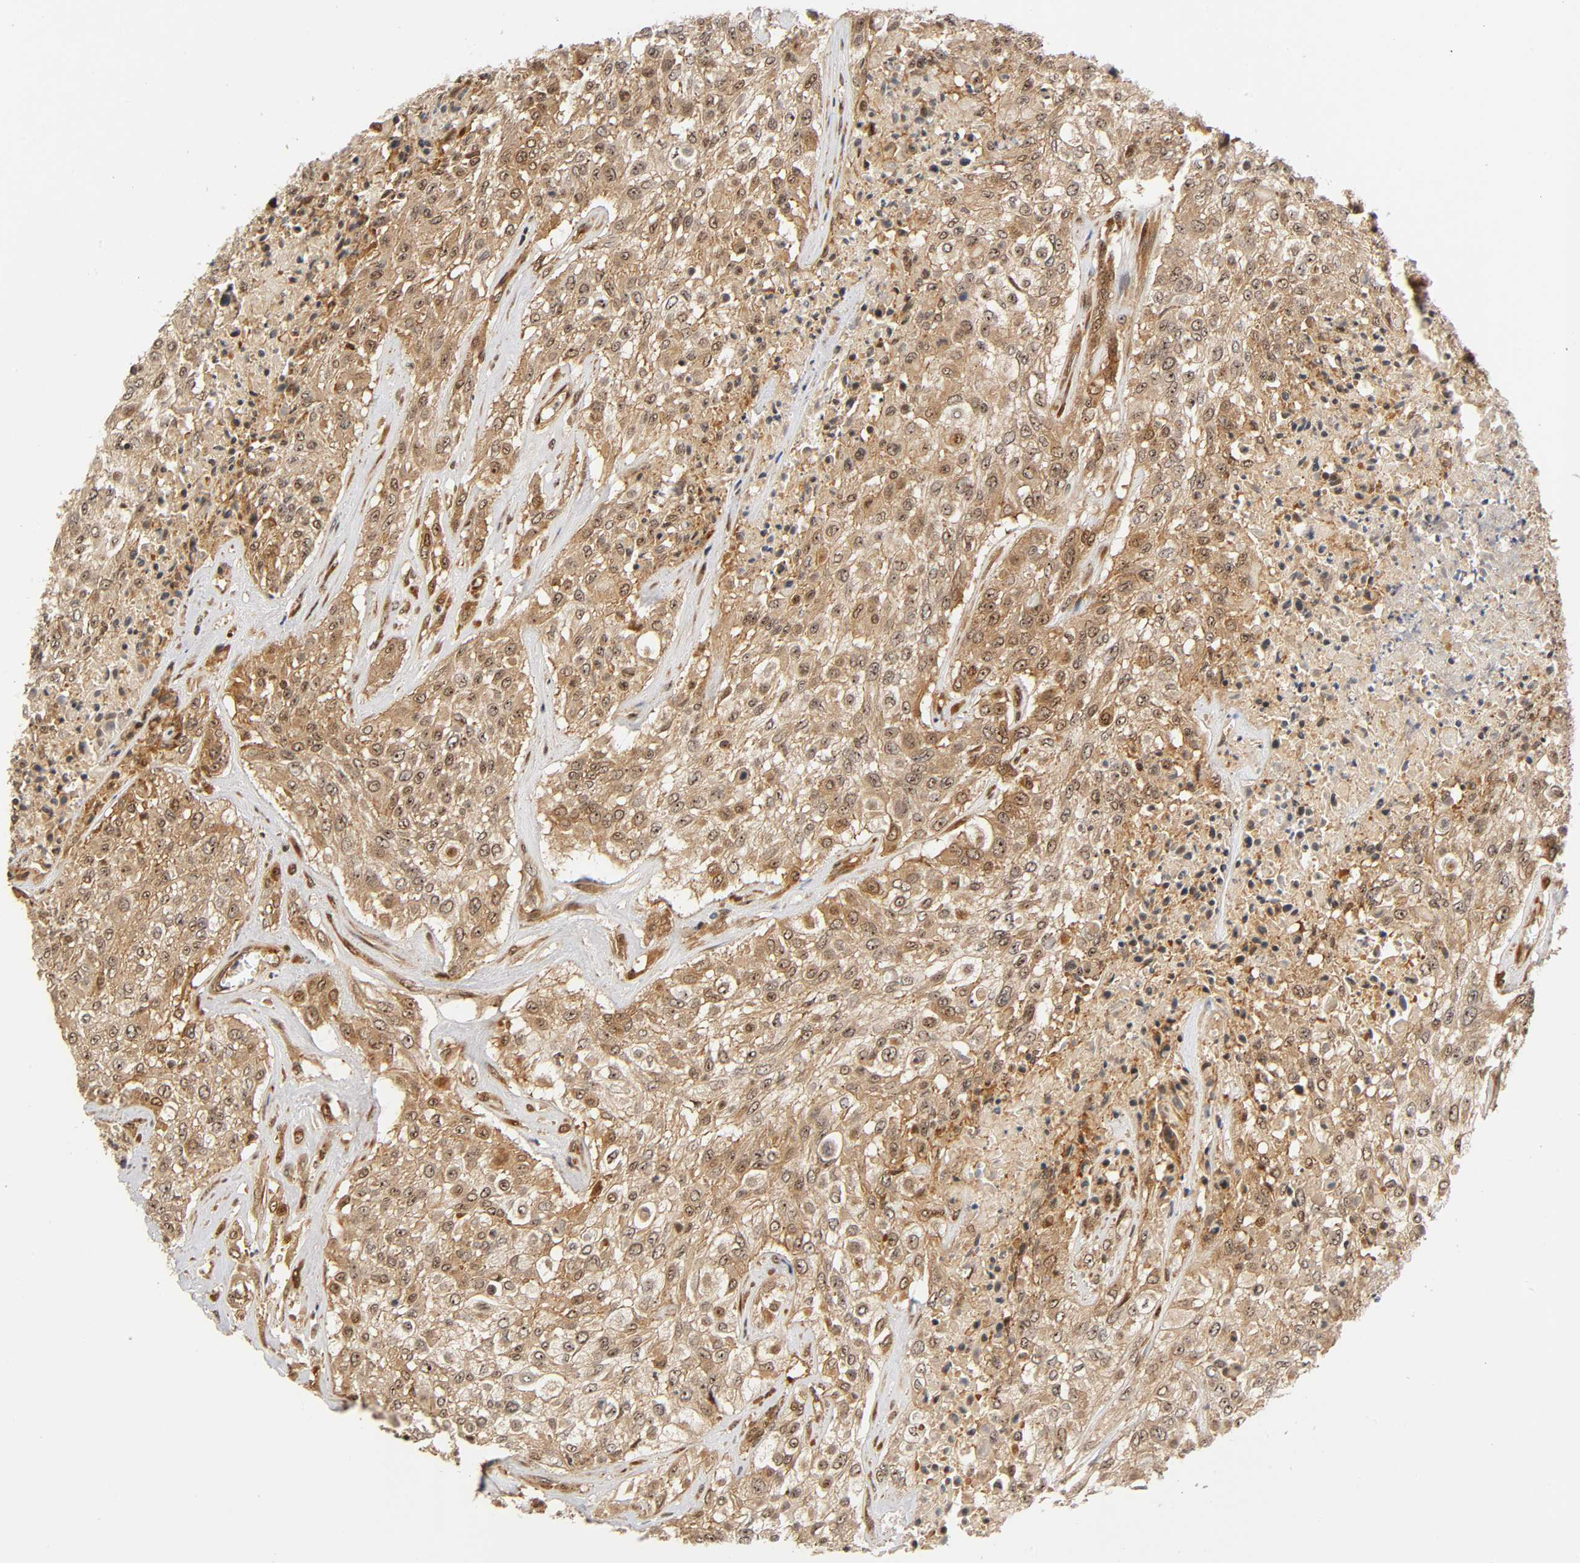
{"staining": {"intensity": "weak", "quantity": ">75%", "location": "cytoplasmic/membranous,nuclear"}, "tissue": "urothelial cancer", "cell_type": "Tumor cells", "image_type": "cancer", "snomed": [{"axis": "morphology", "description": "Urothelial carcinoma, High grade"}, {"axis": "topography", "description": "Urinary bladder"}], "caption": "Protein analysis of high-grade urothelial carcinoma tissue demonstrates weak cytoplasmic/membranous and nuclear expression in about >75% of tumor cells.", "gene": "IQCJ-SCHIP1", "patient": {"sex": "male", "age": 57}}